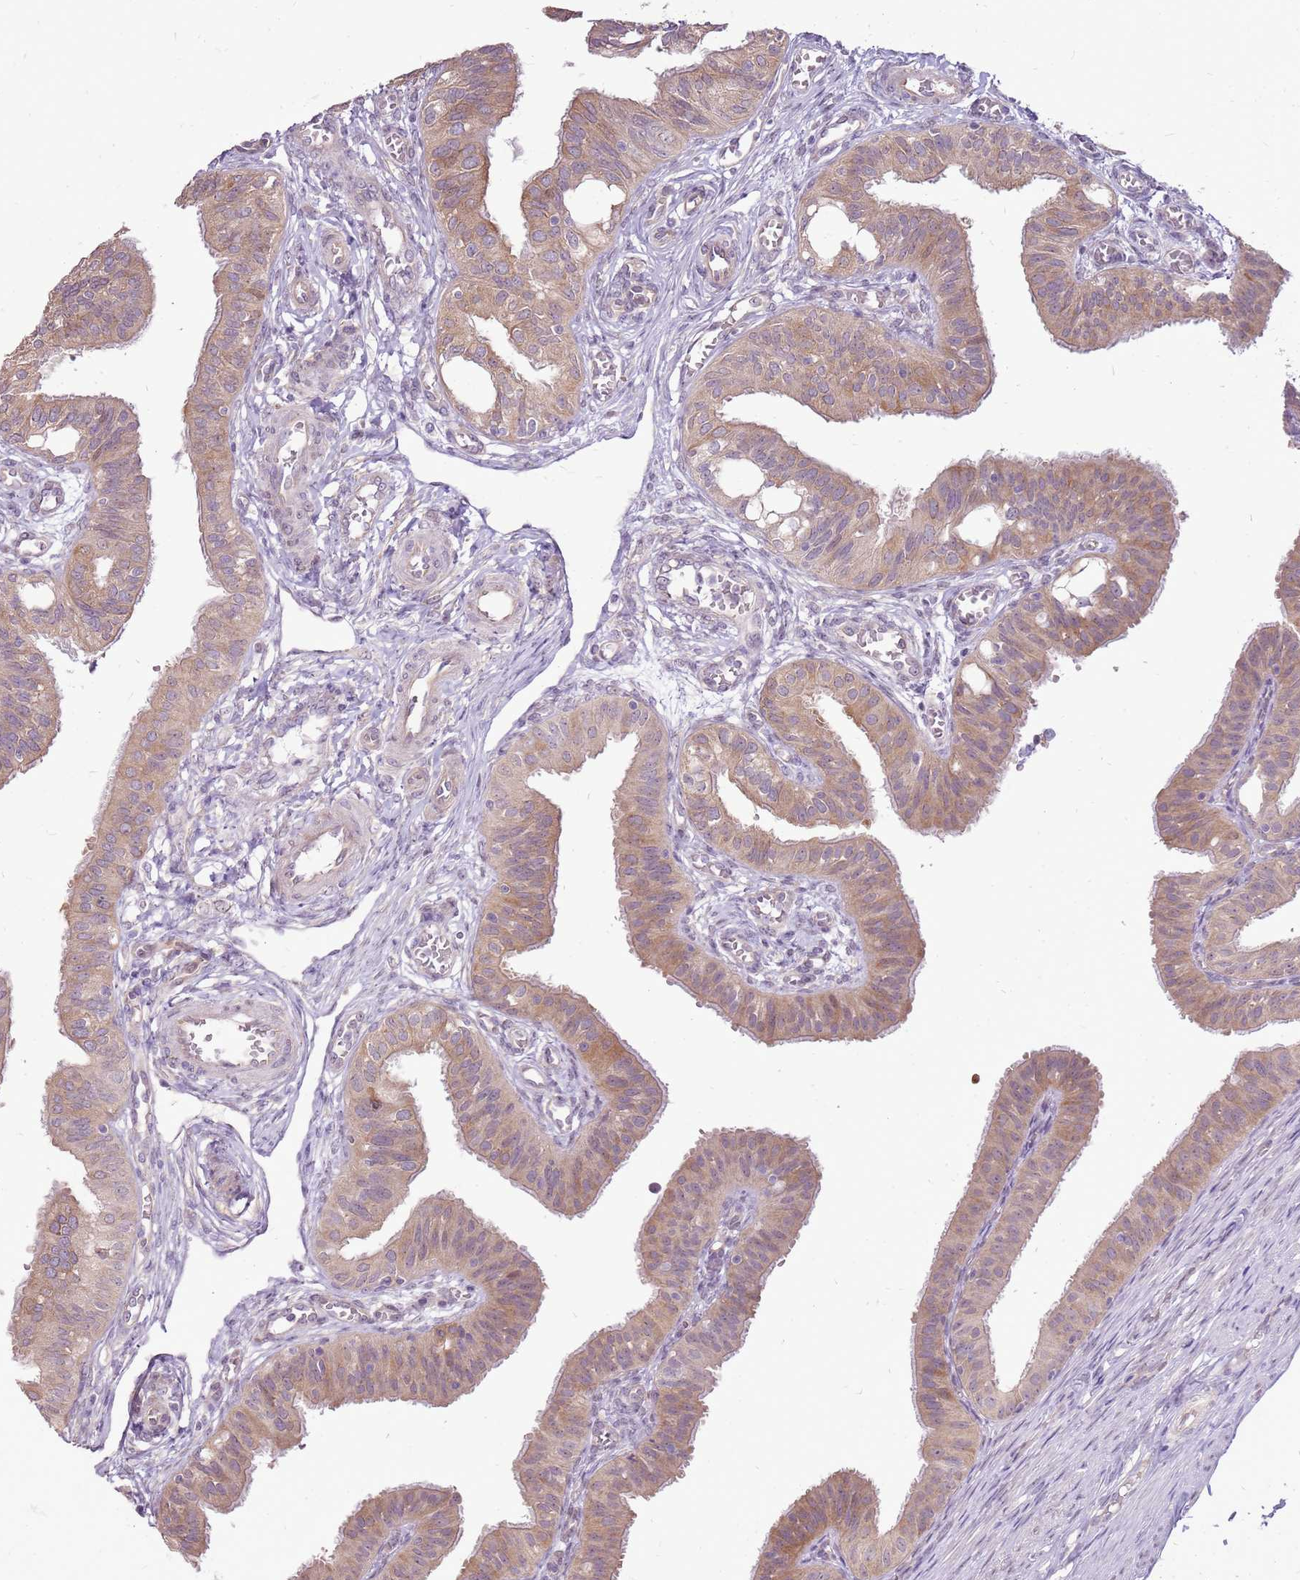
{"staining": {"intensity": "moderate", "quantity": "25%-75%", "location": "cytoplasmic/membranous"}, "tissue": "fallopian tube", "cell_type": "Glandular cells", "image_type": "normal", "snomed": [{"axis": "morphology", "description": "Normal tissue, NOS"}, {"axis": "topography", "description": "Fallopian tube"}, {"axis": "topography", "description": "Ovary"}], "caption": "Fallopian tube stained with DAB immunohistochemistry (IHC) demonstrates medium levels of moderate cytoplasmic/membranous expression in about 25%-75% of glandular cells.", "gene": "UGGT2", "patient": {"sex": "female", "age": 42}}